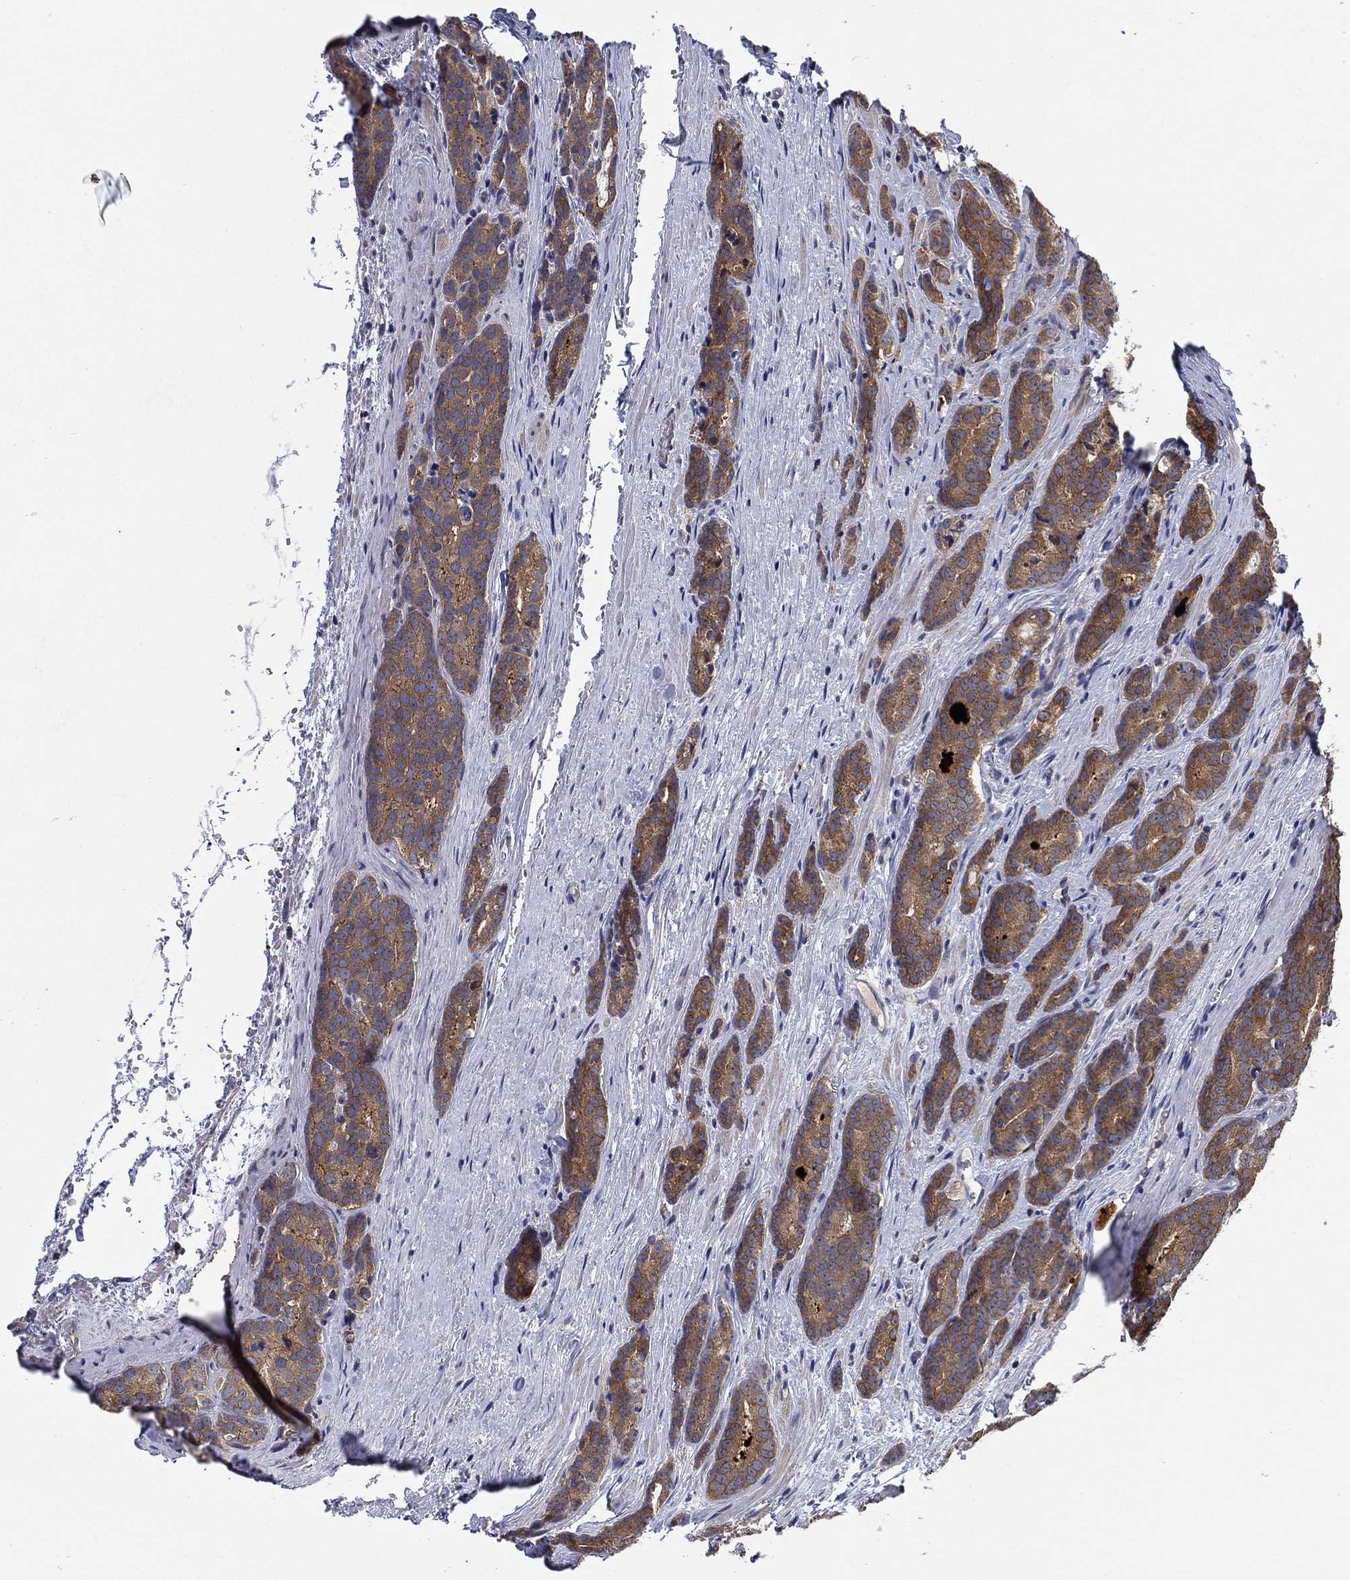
{"staining": {"intensity": "moderate", "quantity": ">75%", "location": "cytoplasmic/membranous"}, "tissue": "prostate cancer", "cell_type": "Tumor cells", "image_type": "cancer", "snomed": [{"axis": "morphology", "description": "Adenocarcinoma, NOS"}, {"axis": "topography", "description": "Prostate"}], "caption": "A brown stain highlights moderate cytoplasmic/membranous staining of a protein in prostate adenocarcinoma tumor cells. The staining is performed using DAB brown chromogen to label protein expression. The nuclei are counter-stained blue using hematoxylin.", "gene": "SELENOO", "patient": {"sex": "male", "age": 71}}